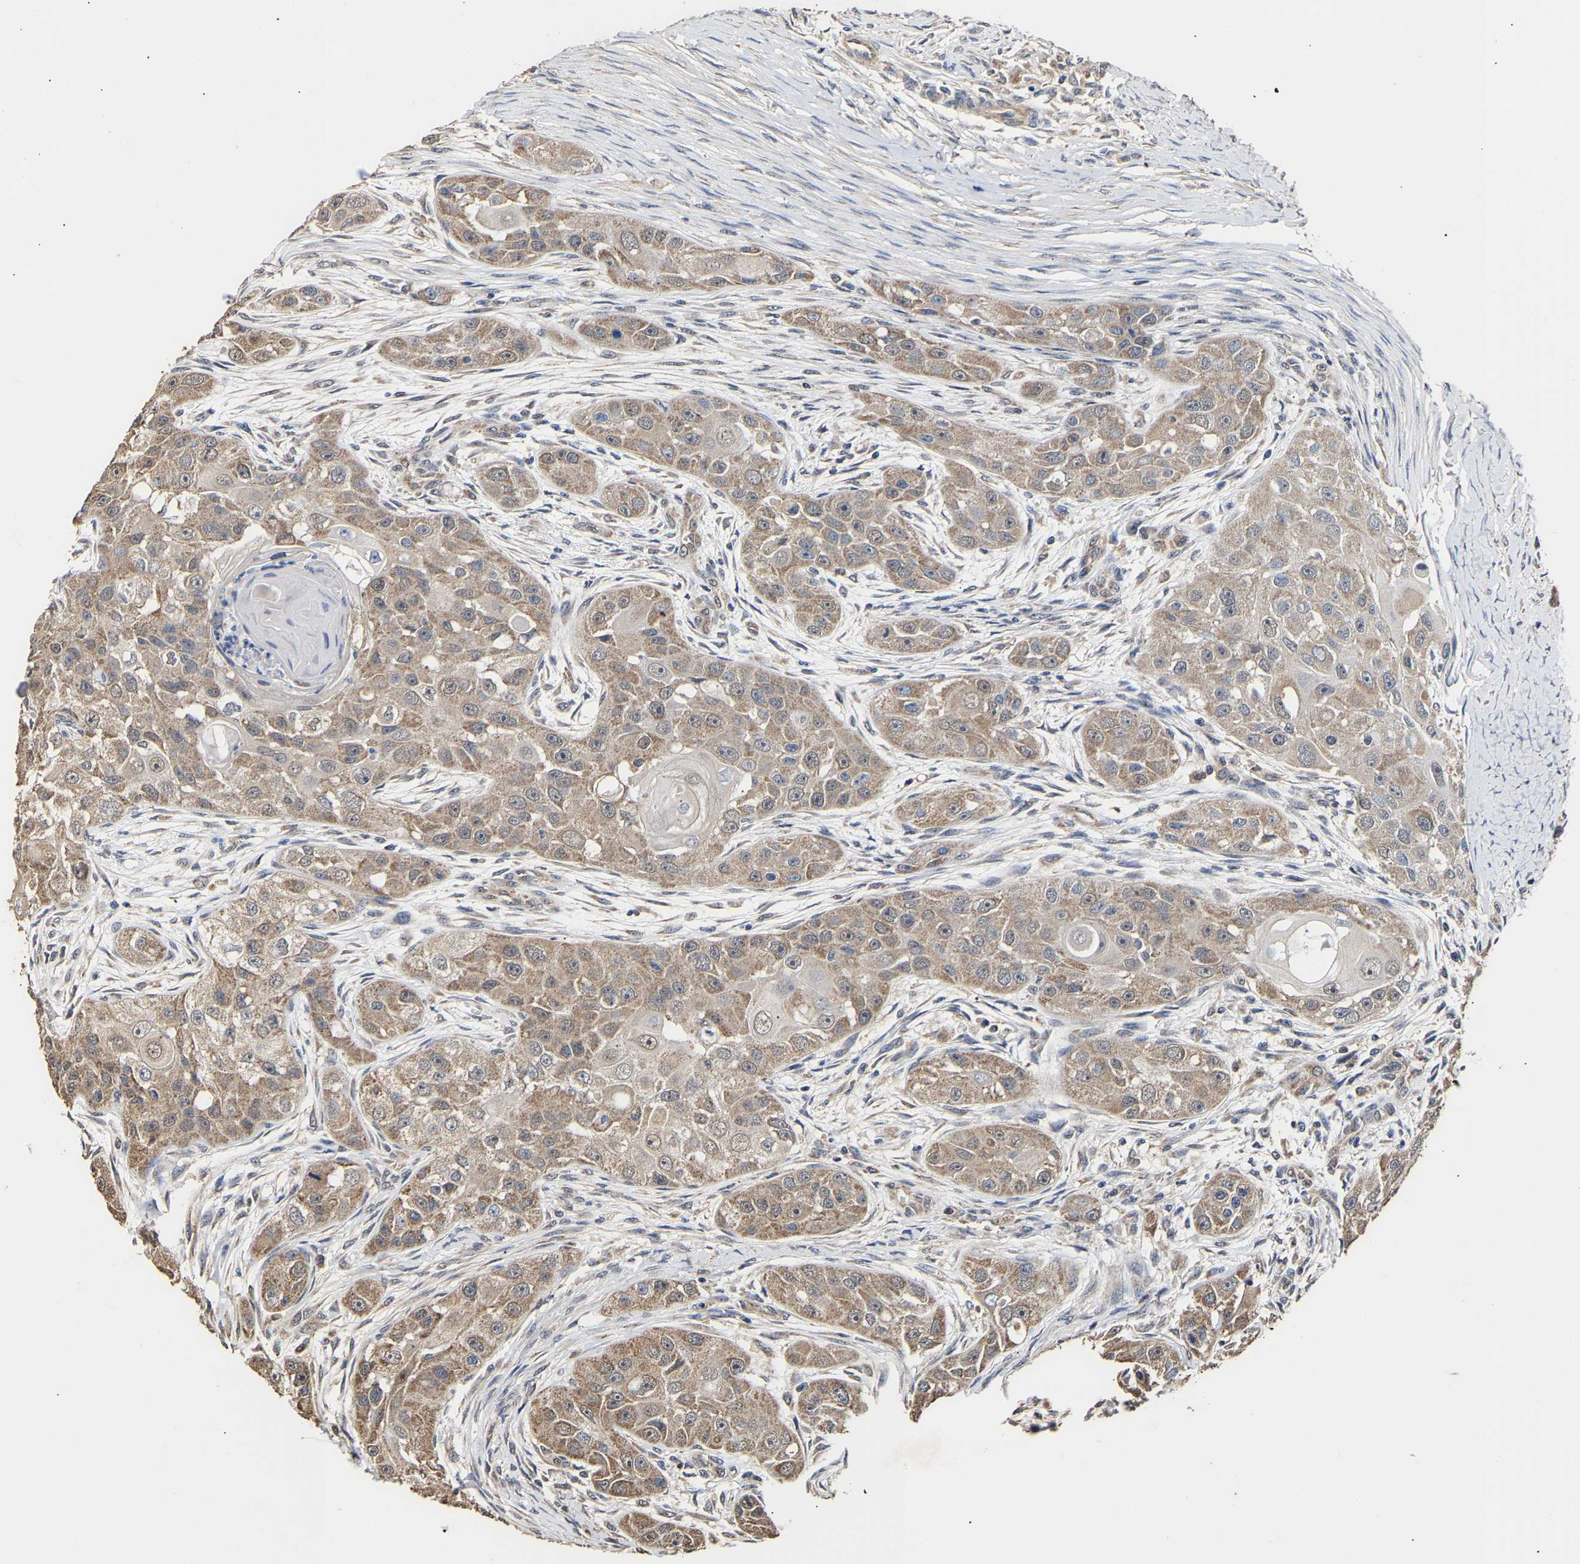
{"staining": {"intensity": "moderate", "quantity": ">75%", "location": "cytoplasmic/membranous"}, "tissue": "head and neck cancer", "cell_type": "Tumor cells", "image_type": "cancer", "snomed": [{"axis": "morphology", "description": "Normal tissue, NOS"}, {"axis": "morphology", "description": "Squamous cell carcinoma, NOS"}, {"axis": "topography", "description": "Skeletal muscle"}, {"axis": "topography", "description": "Head-Neck"}], "caption": "Immunohistochemical staining of head and neck cancer reveals medium levels of moderate cytoplasmic/membranous protein expression in about >75% of tumor cells.", "gene": "ZNF26", "patient": {"sex": "male", "age": 51}}